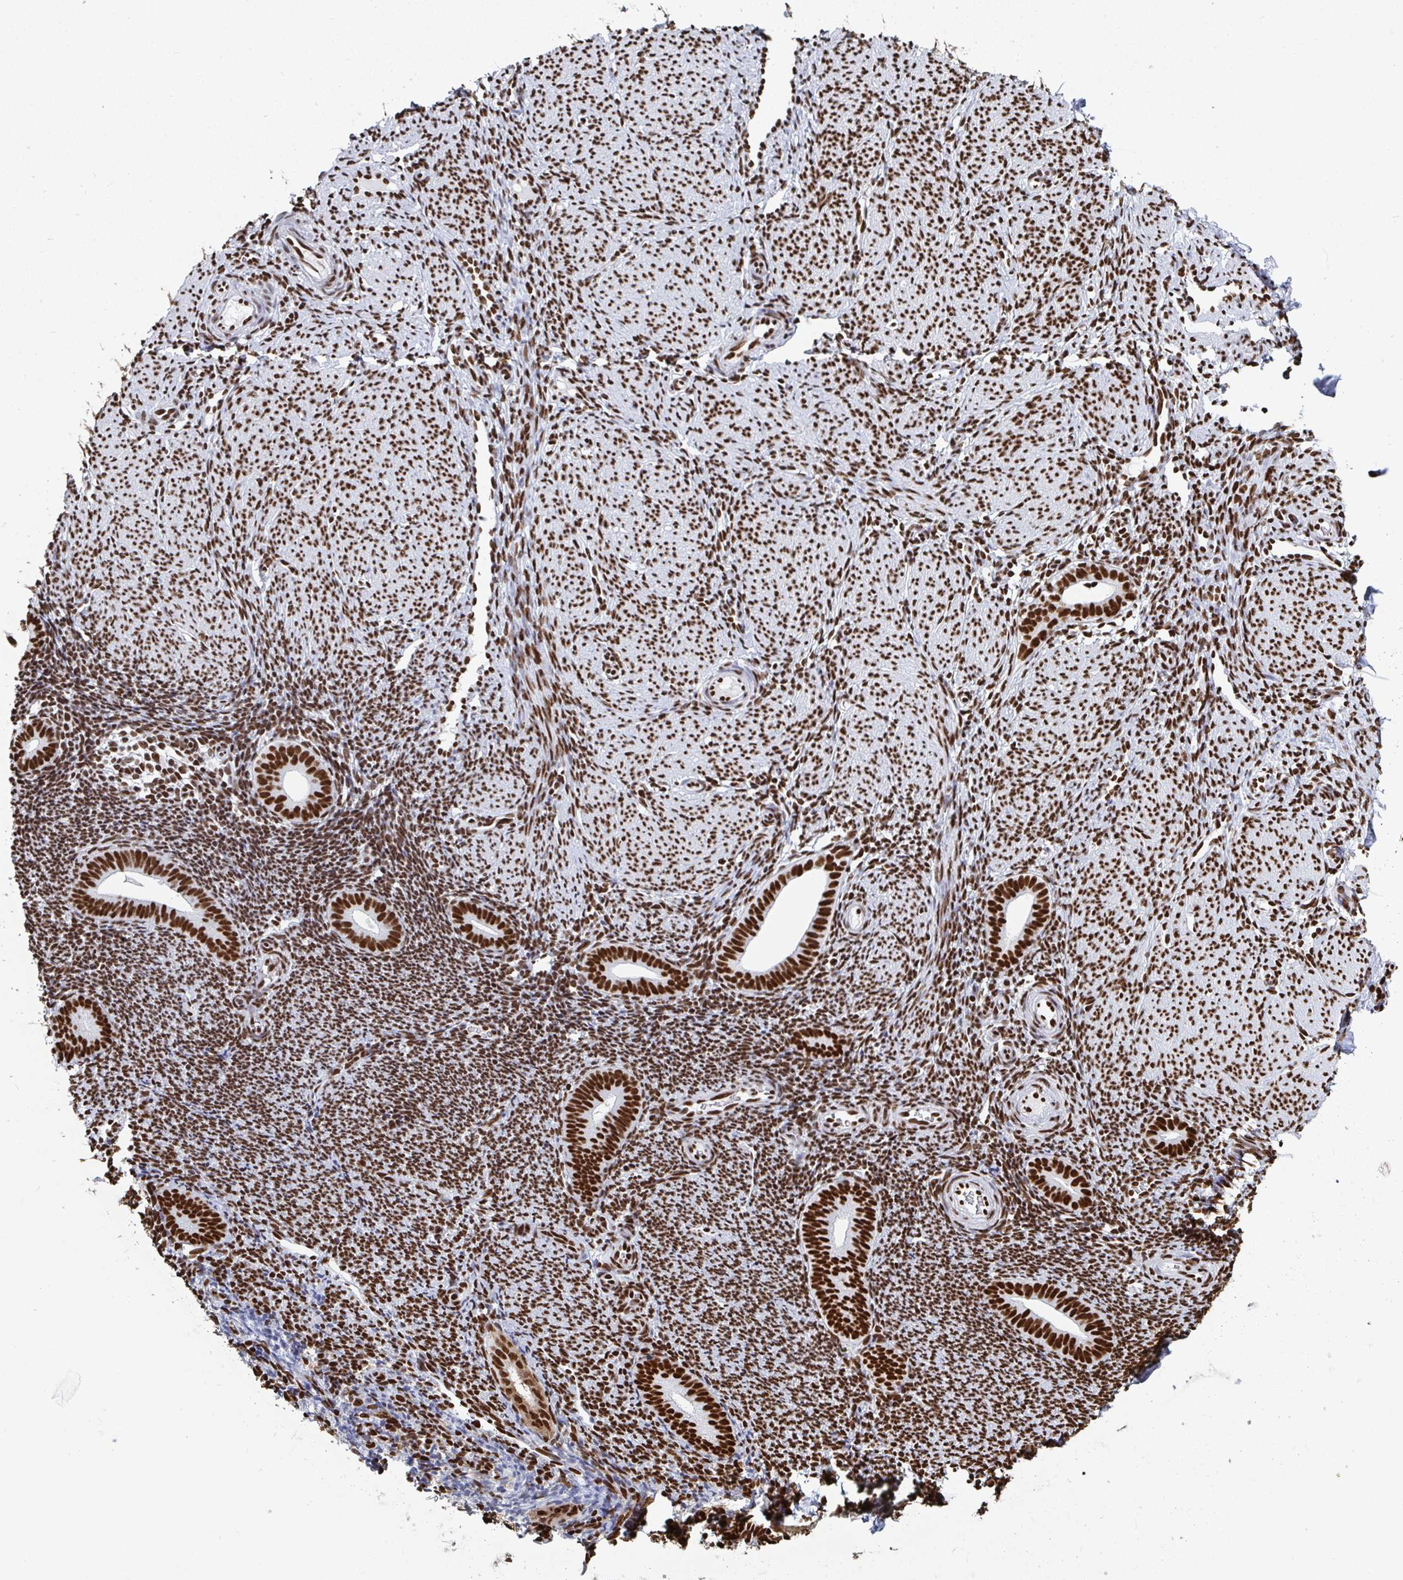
{"staining": {"intensity": "strong", "quantity": "25%-75%", "location": "cytoplasmic/membranous,nuclear"}, "tissue": "endometrium", "cell_type": "Cells in endometrial stroma", "image_type": "normal", "snomed": [{"axis": "morphology", "description": "Normal tissue, NOS"}, {"axis": "topography", "description": "Endometrium"}], "caption": "Immunohistochemistry (IHC) (DAB (3,3'-diaminobenzidine)) staining of benign human endometrium shows strong cytoplasmic/membranous,nuclear protein expression in about 25%-75% of cells in endometrial stroma. (IHC, brightfield microscopy, high magnification).", "gene": "GAR1", "patient": {"sex": "female", "age": 39}}